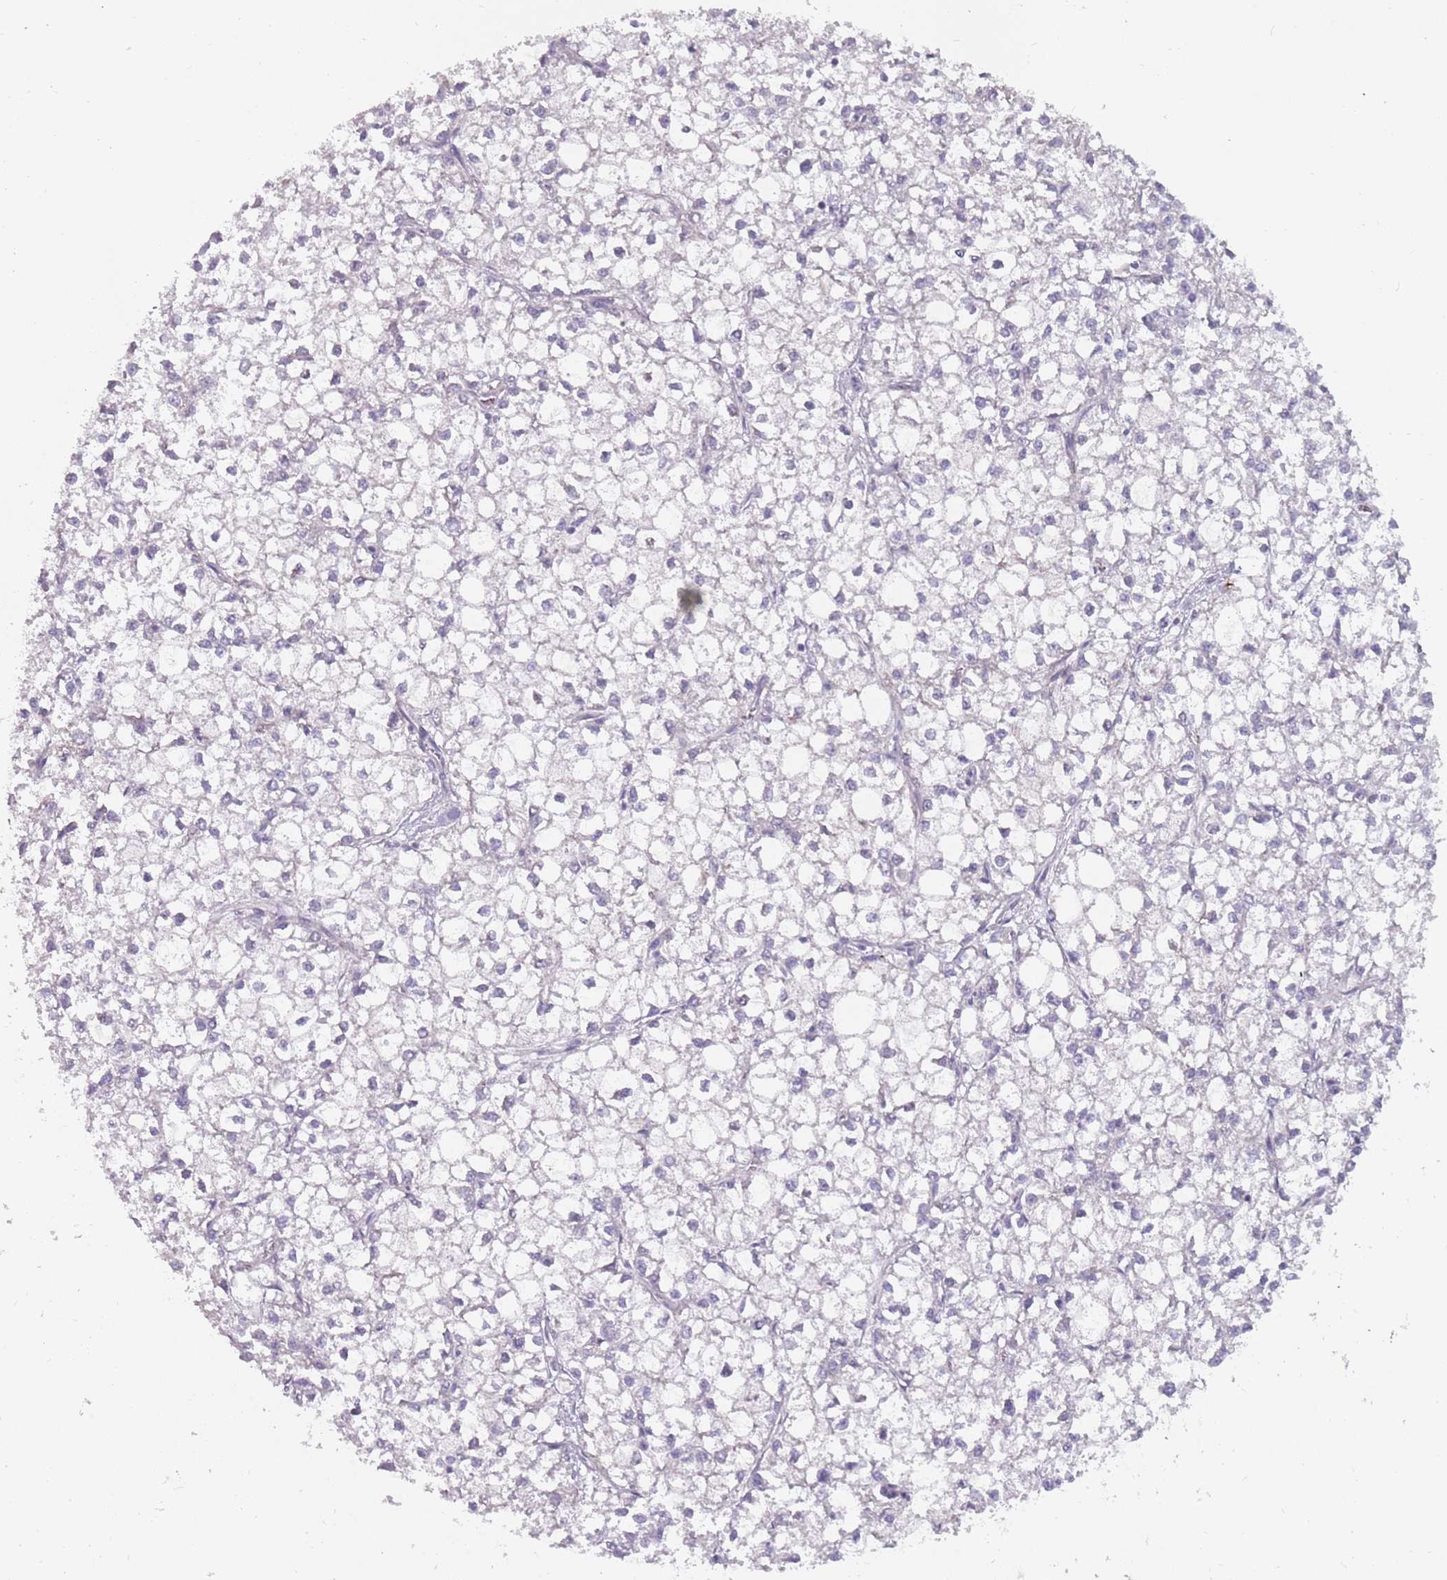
{"staining": {"intensity": "negative", "quantity": "none", "location": "none"}, "tissue": "liver cancer", "cell_type": "Tumor cells", "image_type": "cancer", "snomed": [{"axis": "morphology", "description": "Carcinoma, Hepatocellular, NOS"}, {"axis": "topography", "description": "Liver"}], "caption": "This histopathology image is of liver hepatocellular carcinoma stained with immunohistochemistry to label a protein in brown with the nuclei are counter-stained blue. There is no staining in tumor cells.", "gene": "DDX4", "patient": {"sex": "female", "age": 43}}